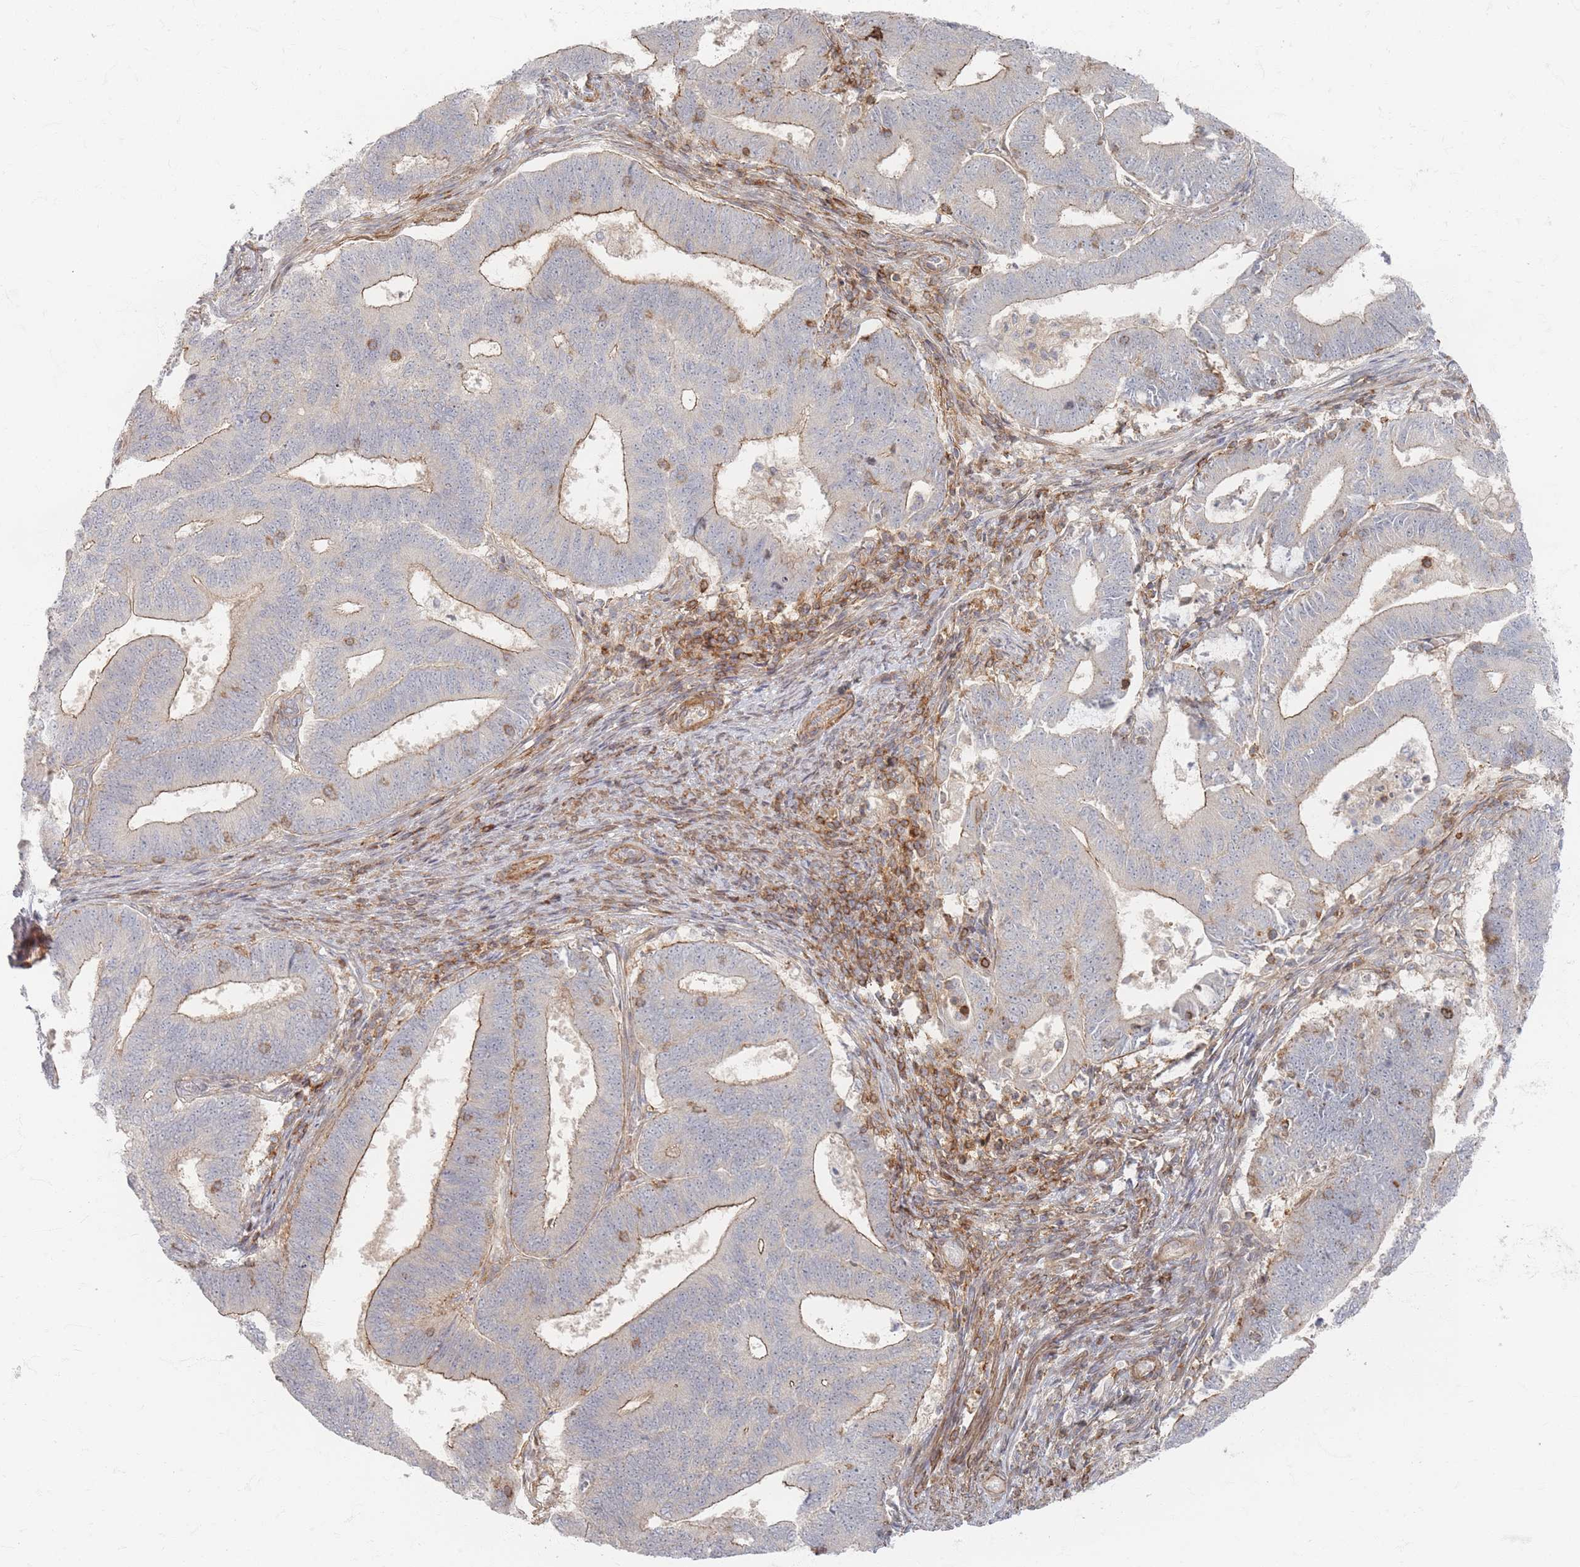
{"staining": {"intensity": "moderate", "quantity": "25%-75%", "location": "cytoplasmic/membranous"}, "tissue": "endometrial cancer", "cell_type": "Tumor cells", "image_type": "cancer", "snomed": [{"axis": "morphology", "description": "Adenocarcinoma, NOS"}, {"axis": "topography", "description": "Endometrium"}], "caption": "Immunohistochemical staining of human endometrial cancer displays moderate cytoplasmic/membranous protein staining in approximately 25%-75% of tumor cells.", "gene": "ZNF852", "patient": {"sex": "female", "age": 70}}